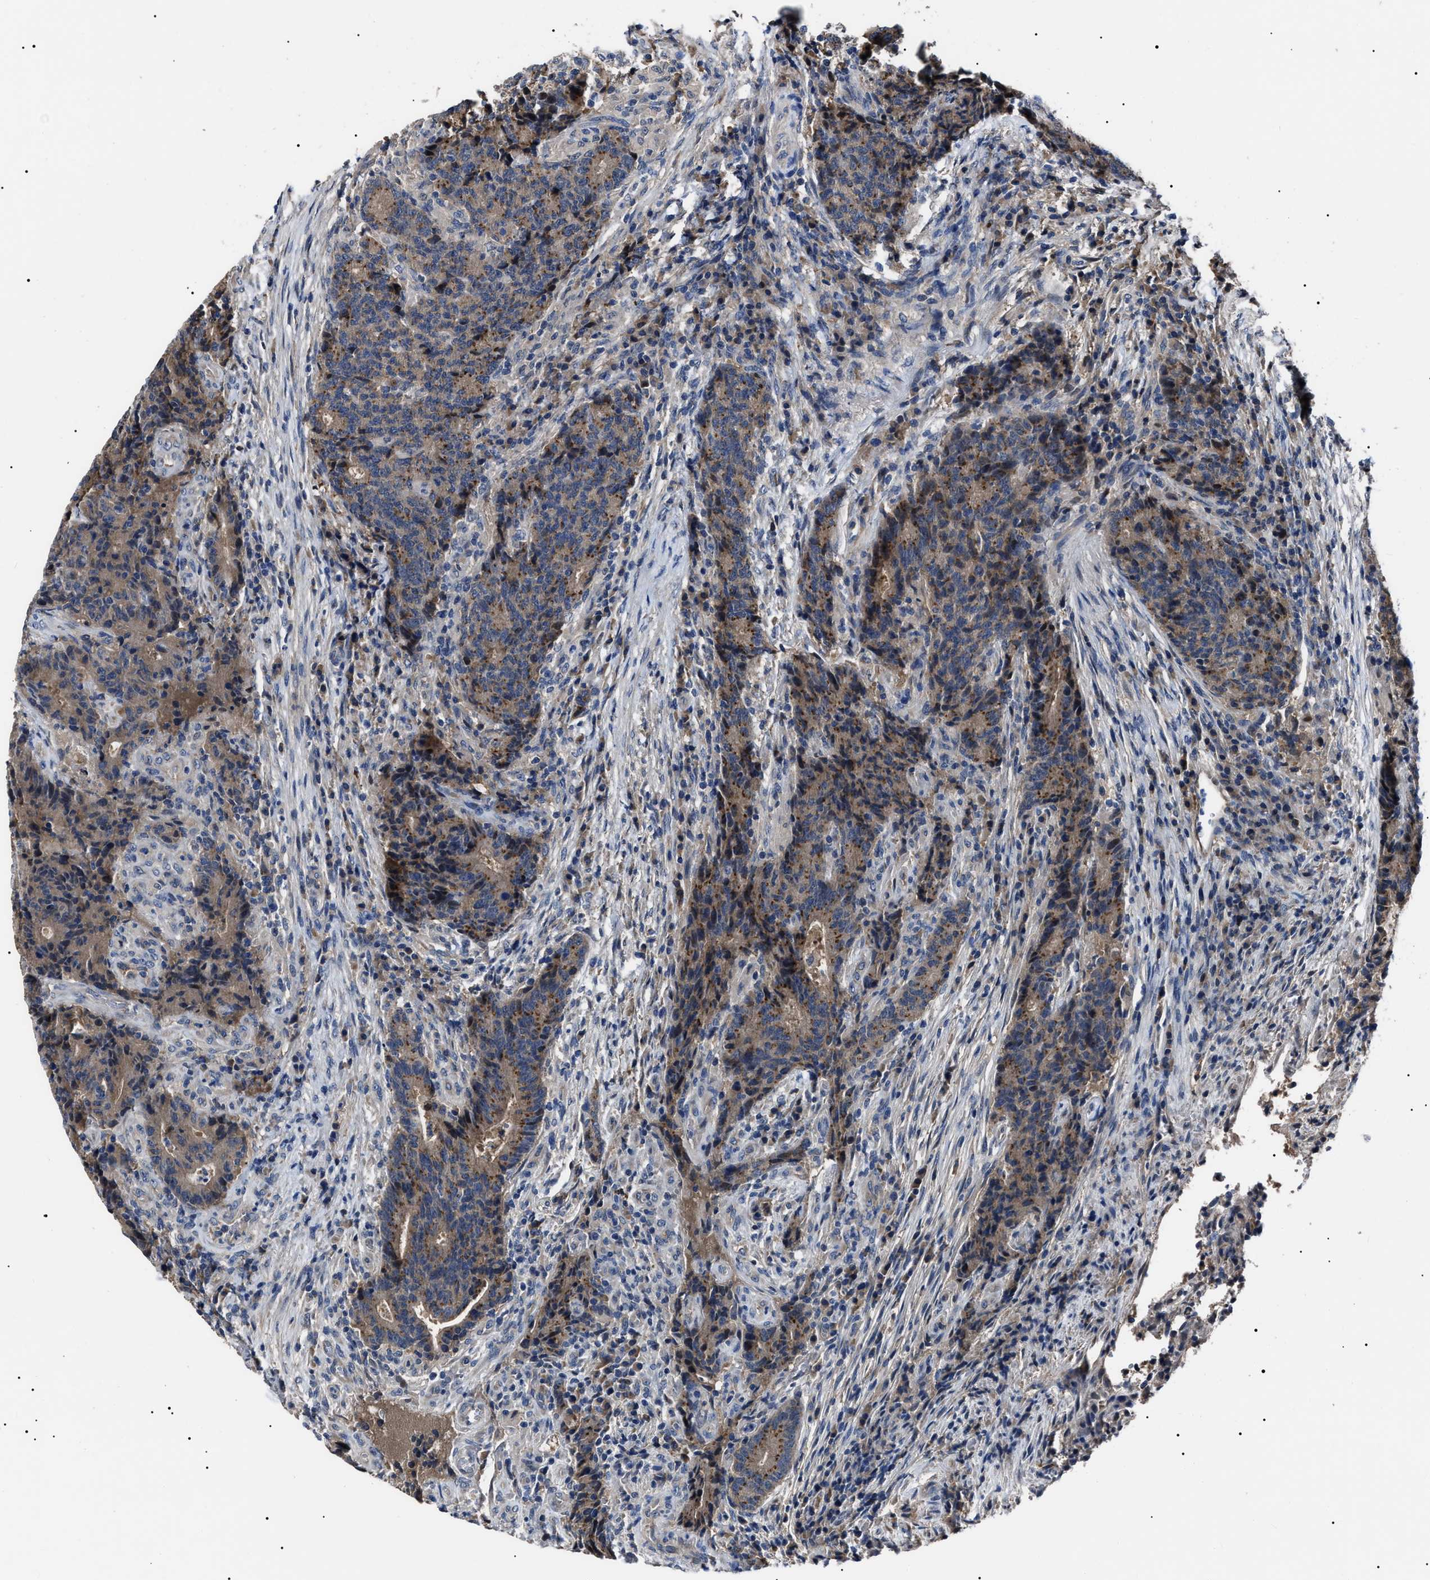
{"staining": {"intensity": "moderate", "quantity": "25%-75%", "location": "cytoplasmic/membranous"}, "tissue": "colorectal cancer", "cell_type": "Tumor cells", "image_type": "cancer", "snomed": [{"axis": "morphology", "description": "Normal tissue, NOS"}, {"axis": "morphology", "description": "Adenocarcinoma, NOS"}, {"axis": "topography", "description": "Colon"}], "caption": "Adenocarcinoma (colorectal) tissue exhibits moderate cytoplasmic/membranous expression in about 25%-75% of tumor cells, visualized by immunohistochemistry.", "gene": "IFT81", "patient": {"sex": "female", "age": 75}}